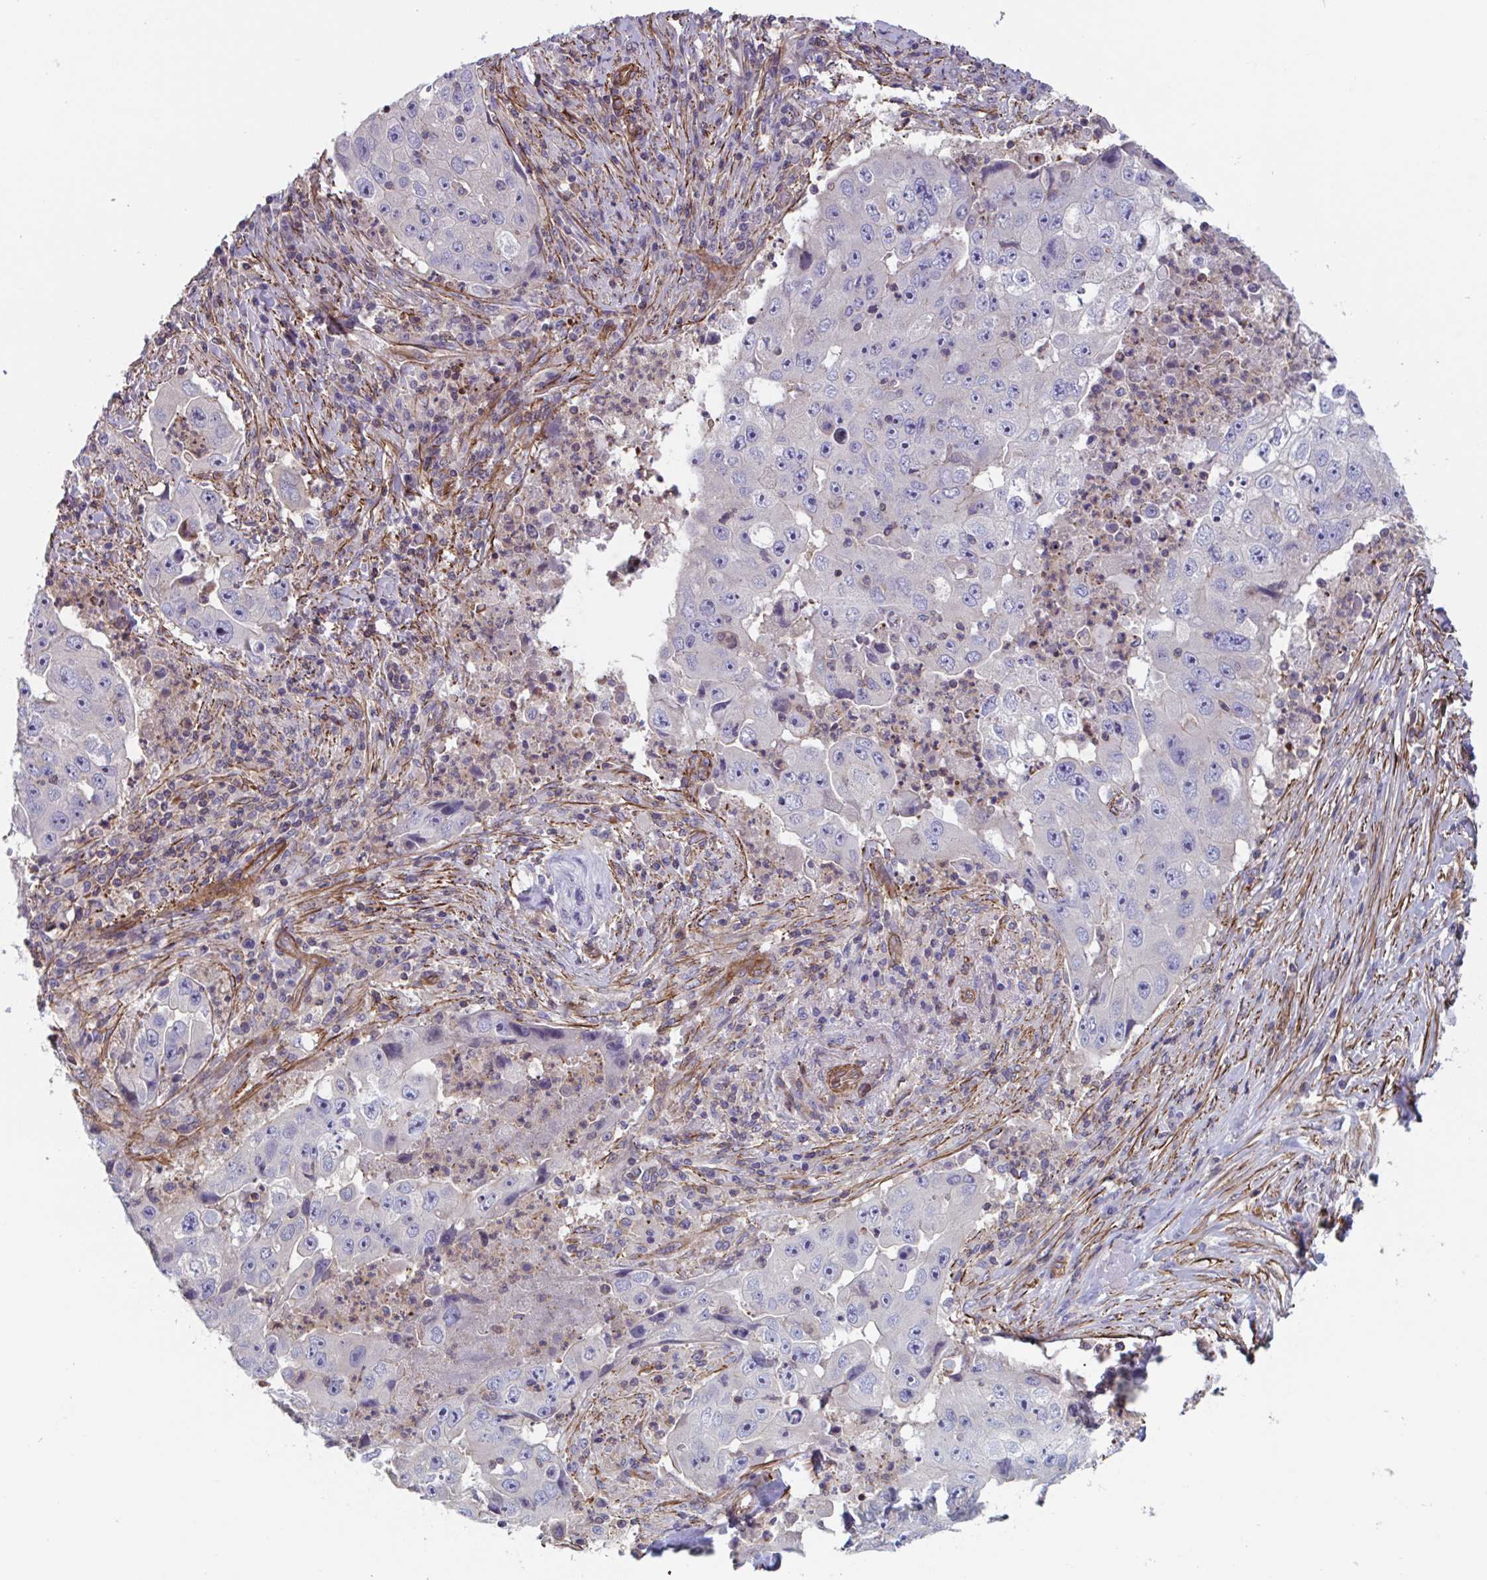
{"staining": {"intensity": "negative", "quantity": "none", "location": "none"}, "tissue": "lung cancer", "cell_type": "Tumor cells", "image_type": "cancer", "snomed": [{"axis": "morphology", "description": "Squamous cell carcinoma, NOS"}, {"axis": "topography", "description": "Lung"}], "caption": "Immunohistochemical staining of squamous cell carcinoma (lung) displays no significant staining in tumor cells.", "gene": "SHISA7", "patient": {"sex": "male", "age": 64}}